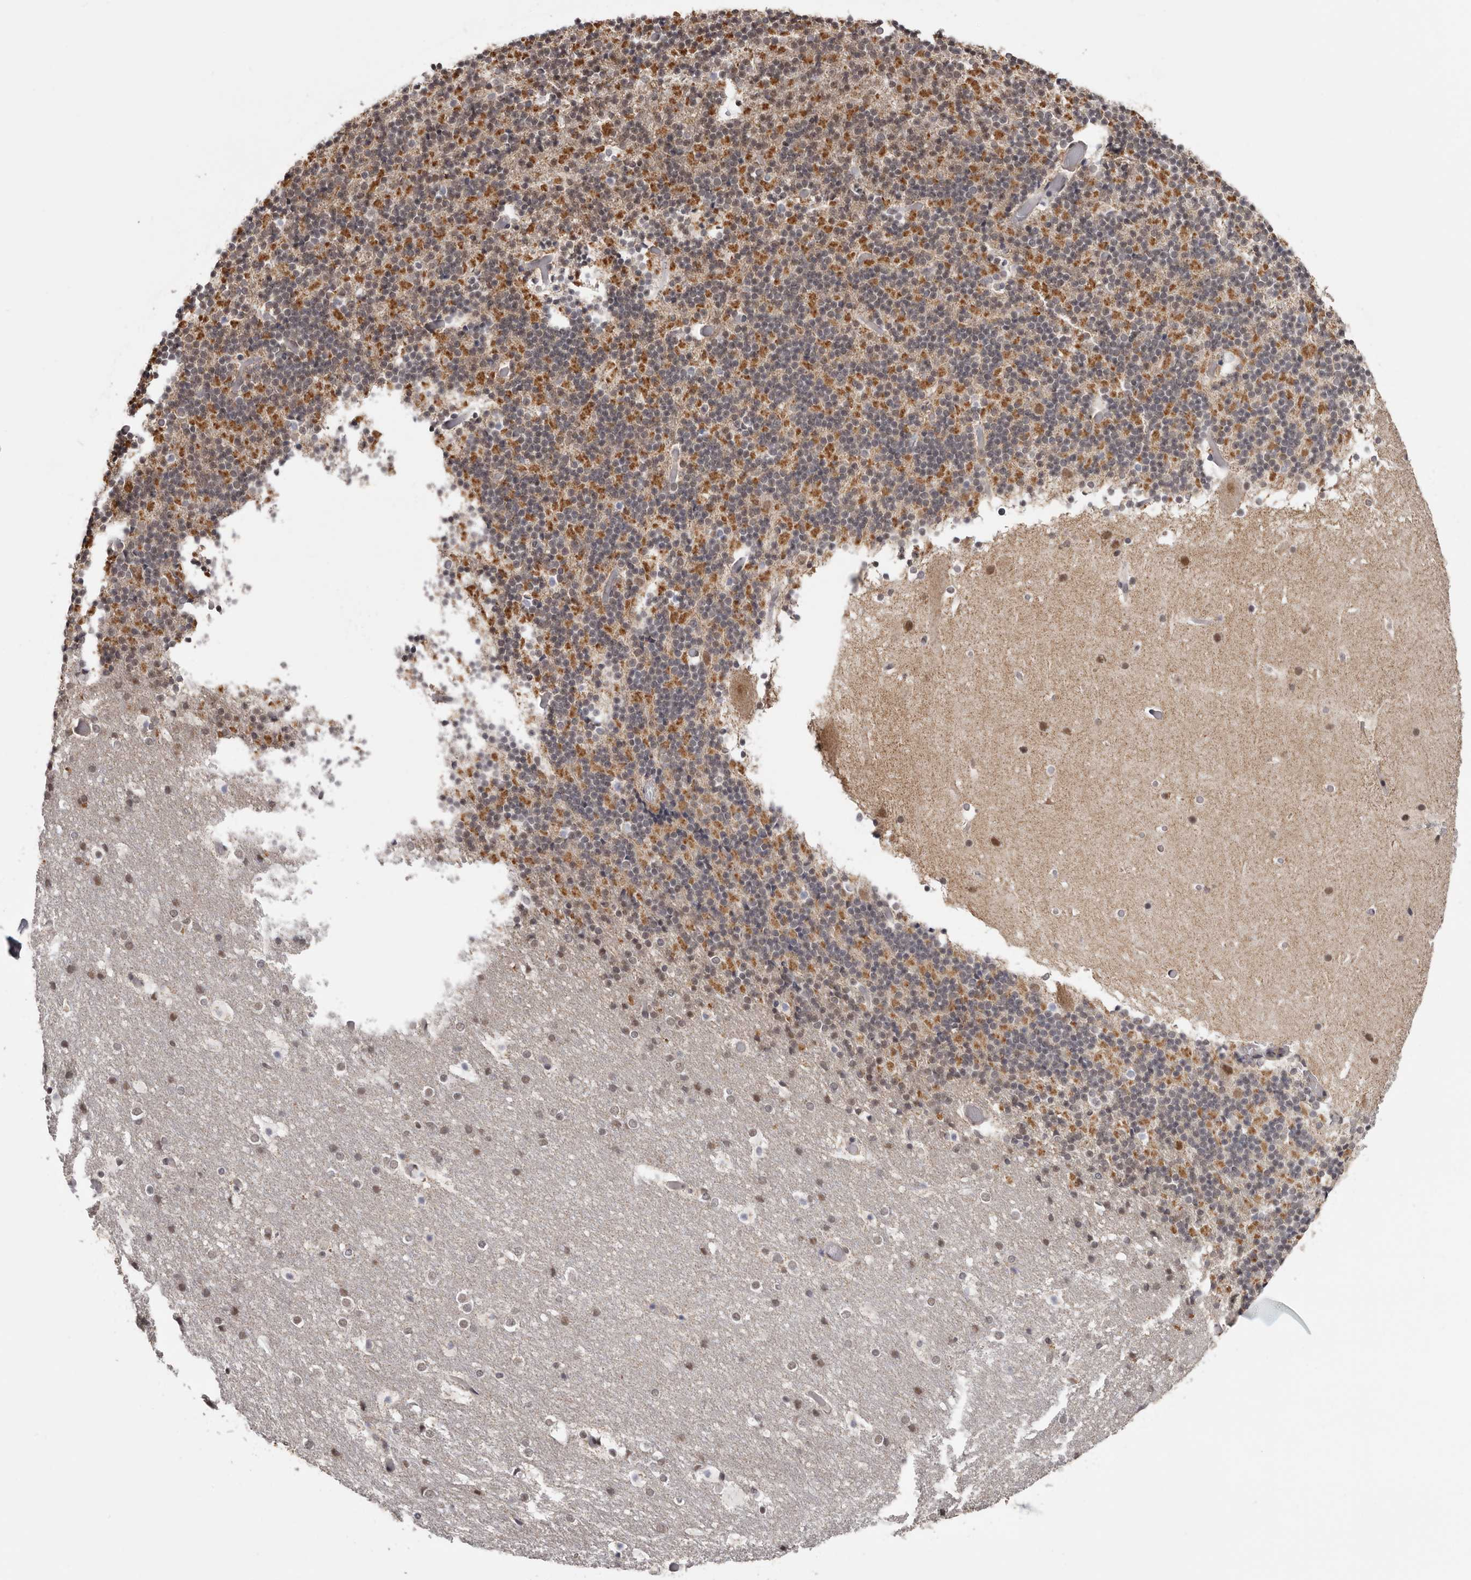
{"staining": {"intensity": "moderate", "quantity": ">75%", "location": "cytoplasmic/membranous,nuclear"}, "tissue": "cerebellum", "cell_type": "Cells in granular layer", "image_type": "normal", "snomed": [{"axis": "morphology", "description": "Normal tissue, NOS"}, {"axis": "topography", "description": "Cerebellum"}], "caption": "Moderate cytoplasmic/membranous,nuclear positivity is seen in about >75% of cells in granular layer in unremarkable cerebellum.", "gene": "MOGAT2", "patient": {"sex": "male", "age": 57}}